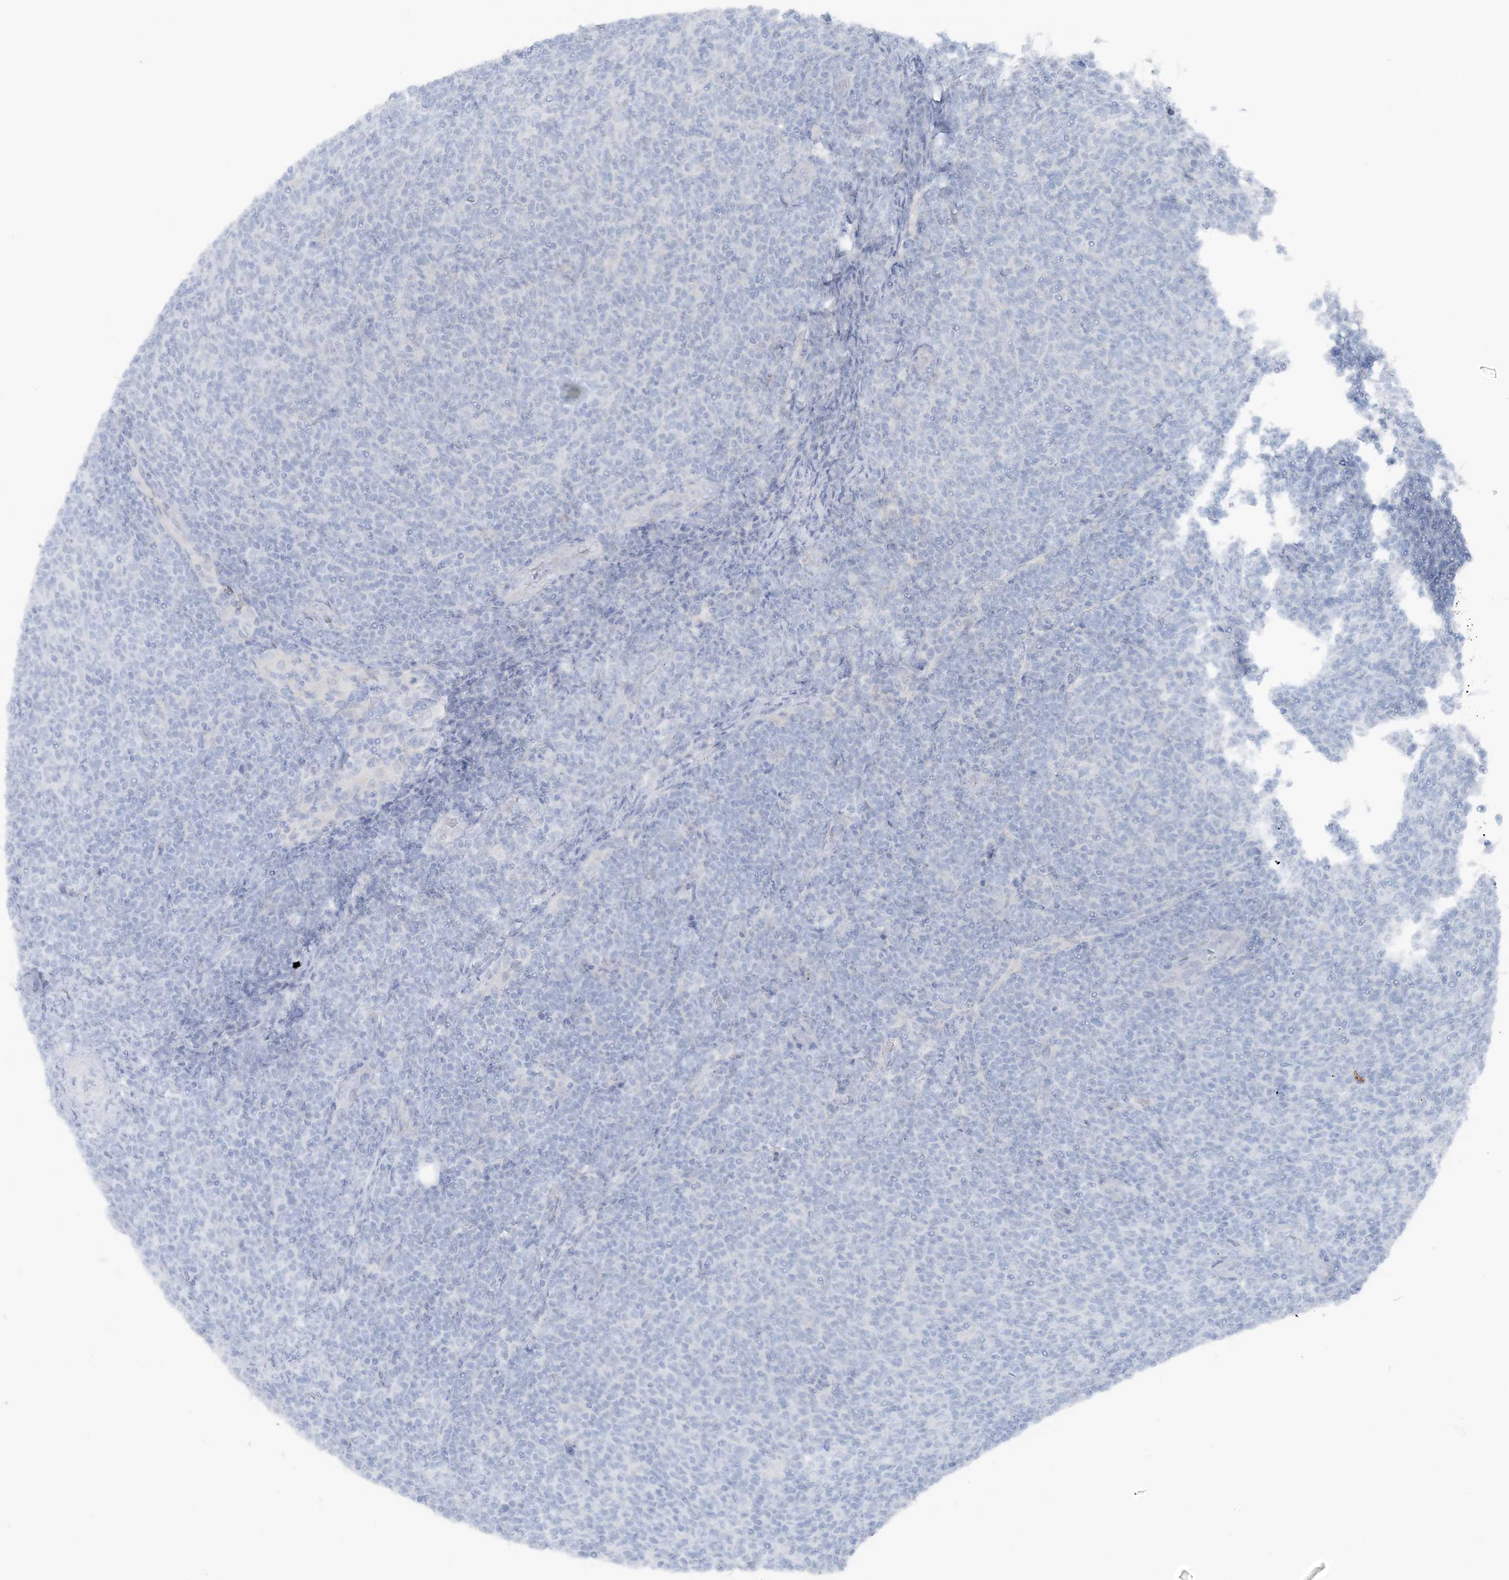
{"staining": {"intensity": "negative", "quantity": "none", "location": "none"}, "tissue": "lymphoma", "cell_type": "Tumor cells", "image_type": "cancer", "snomed": [{"axis": "morphology", "description": "Malignant lymphoma, non-Hodgkin's type, Low grade"}, {"axis": "topography", "description": "Lymph node"}], "caption": "The IHC image has no significant expression in tumor cells of low-grade malignant lymphoma, non-Hodgkin's type tissue. The staining is performed using DAB brown chromogen with nuclei counter-stained in using hematoxylin.", "gene": "ATP11A", "patient": {"sex": "male", "age": 66}}